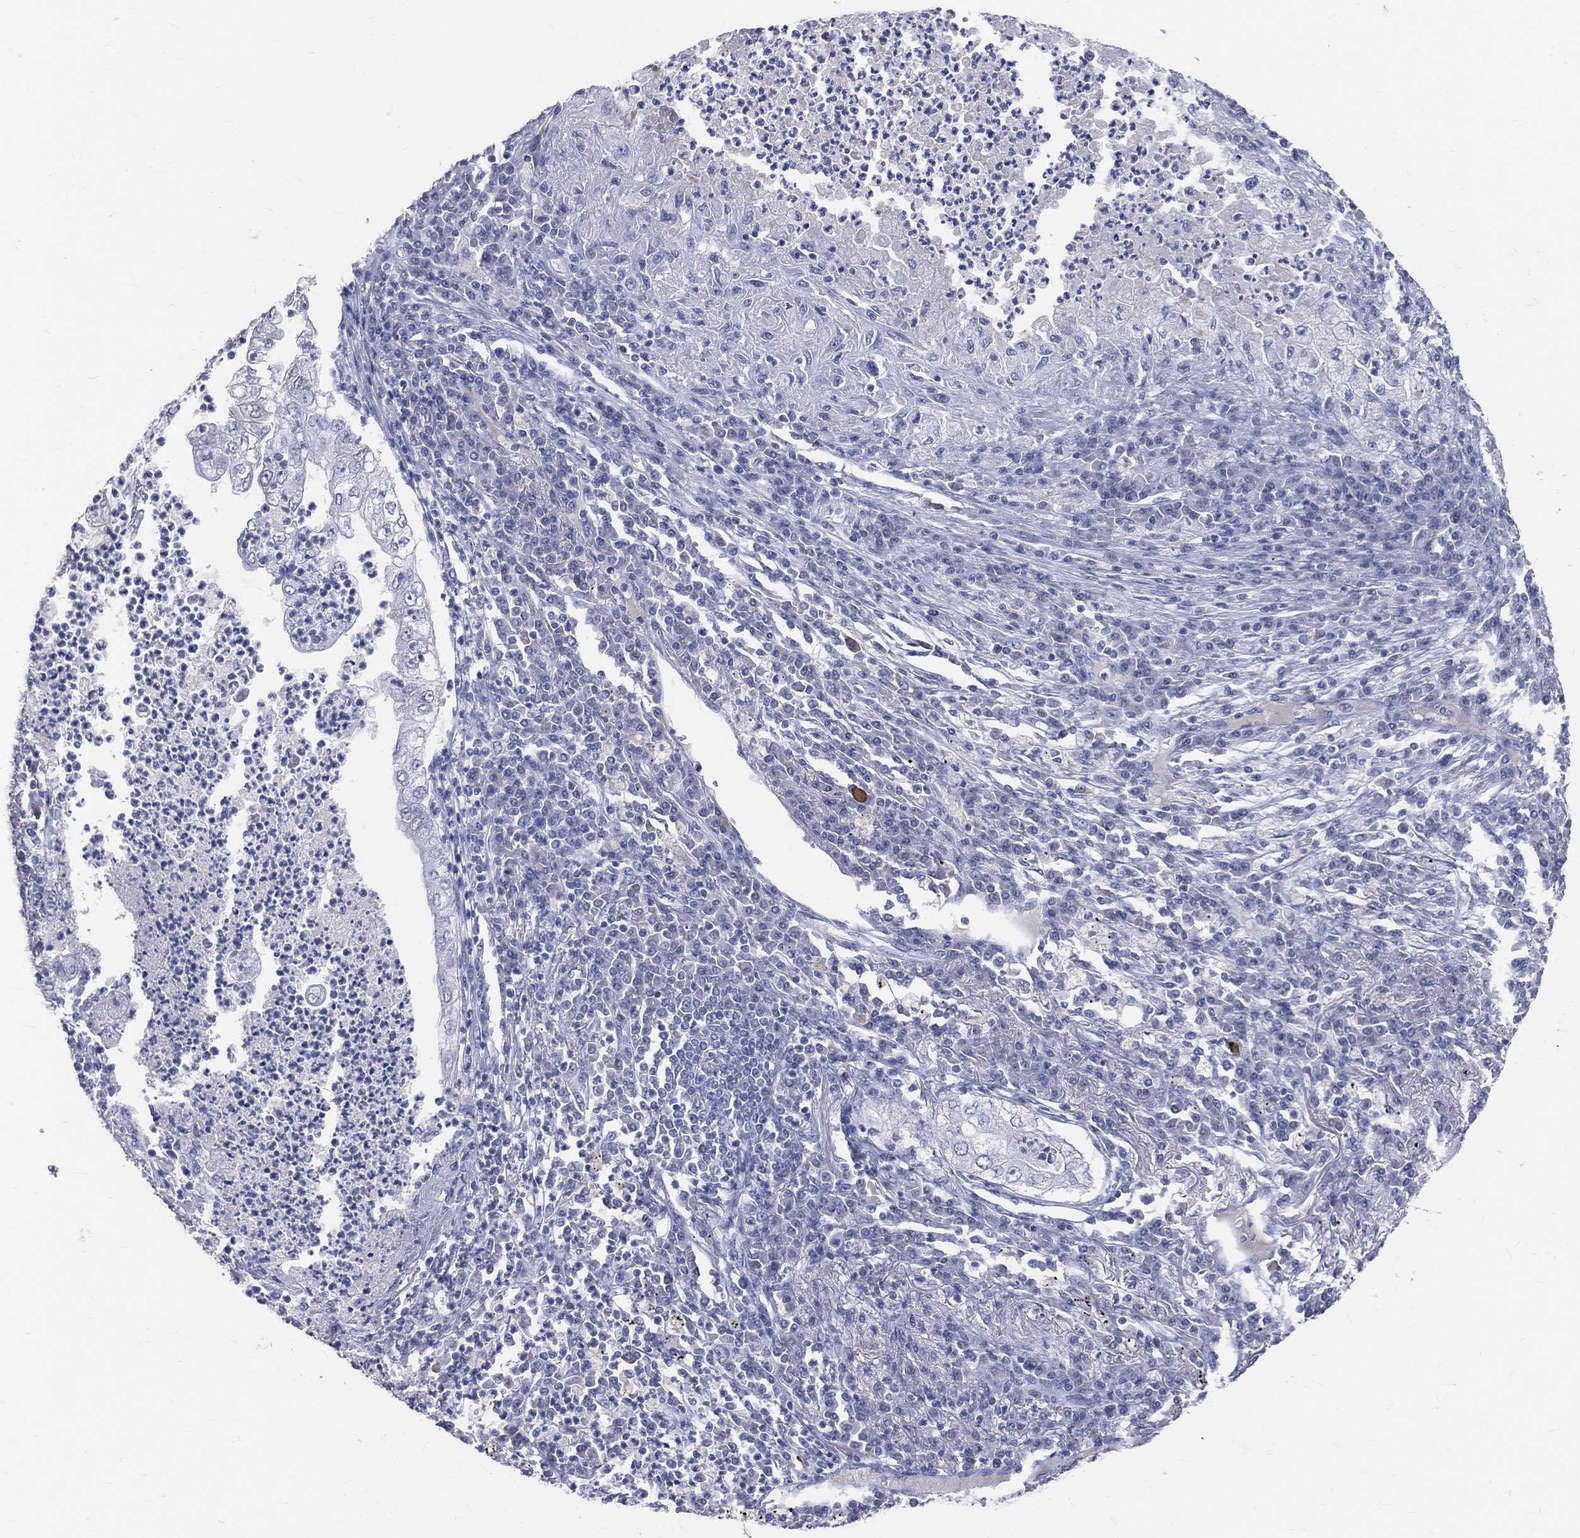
{"staining": {"intensity": "negative", "quantity": "none", "location": "none"}, "tissue": "lung cancer", "cell_type": "Tumor cells", "image_type": "cancer", "snomed": [{"axis": "morphology", "description": "Adenocarcinoma, NOS"}, {"axis": "topography", "description": "Lung"}], "caption": "DAB (3,3'-diaminobenzidine) immunohistochemical staining of human lung adenocarcinoma demonstrates no significant staining in tumor cells.", "gene": "LAT", "patient": {"sex": "female", "age": 73}}